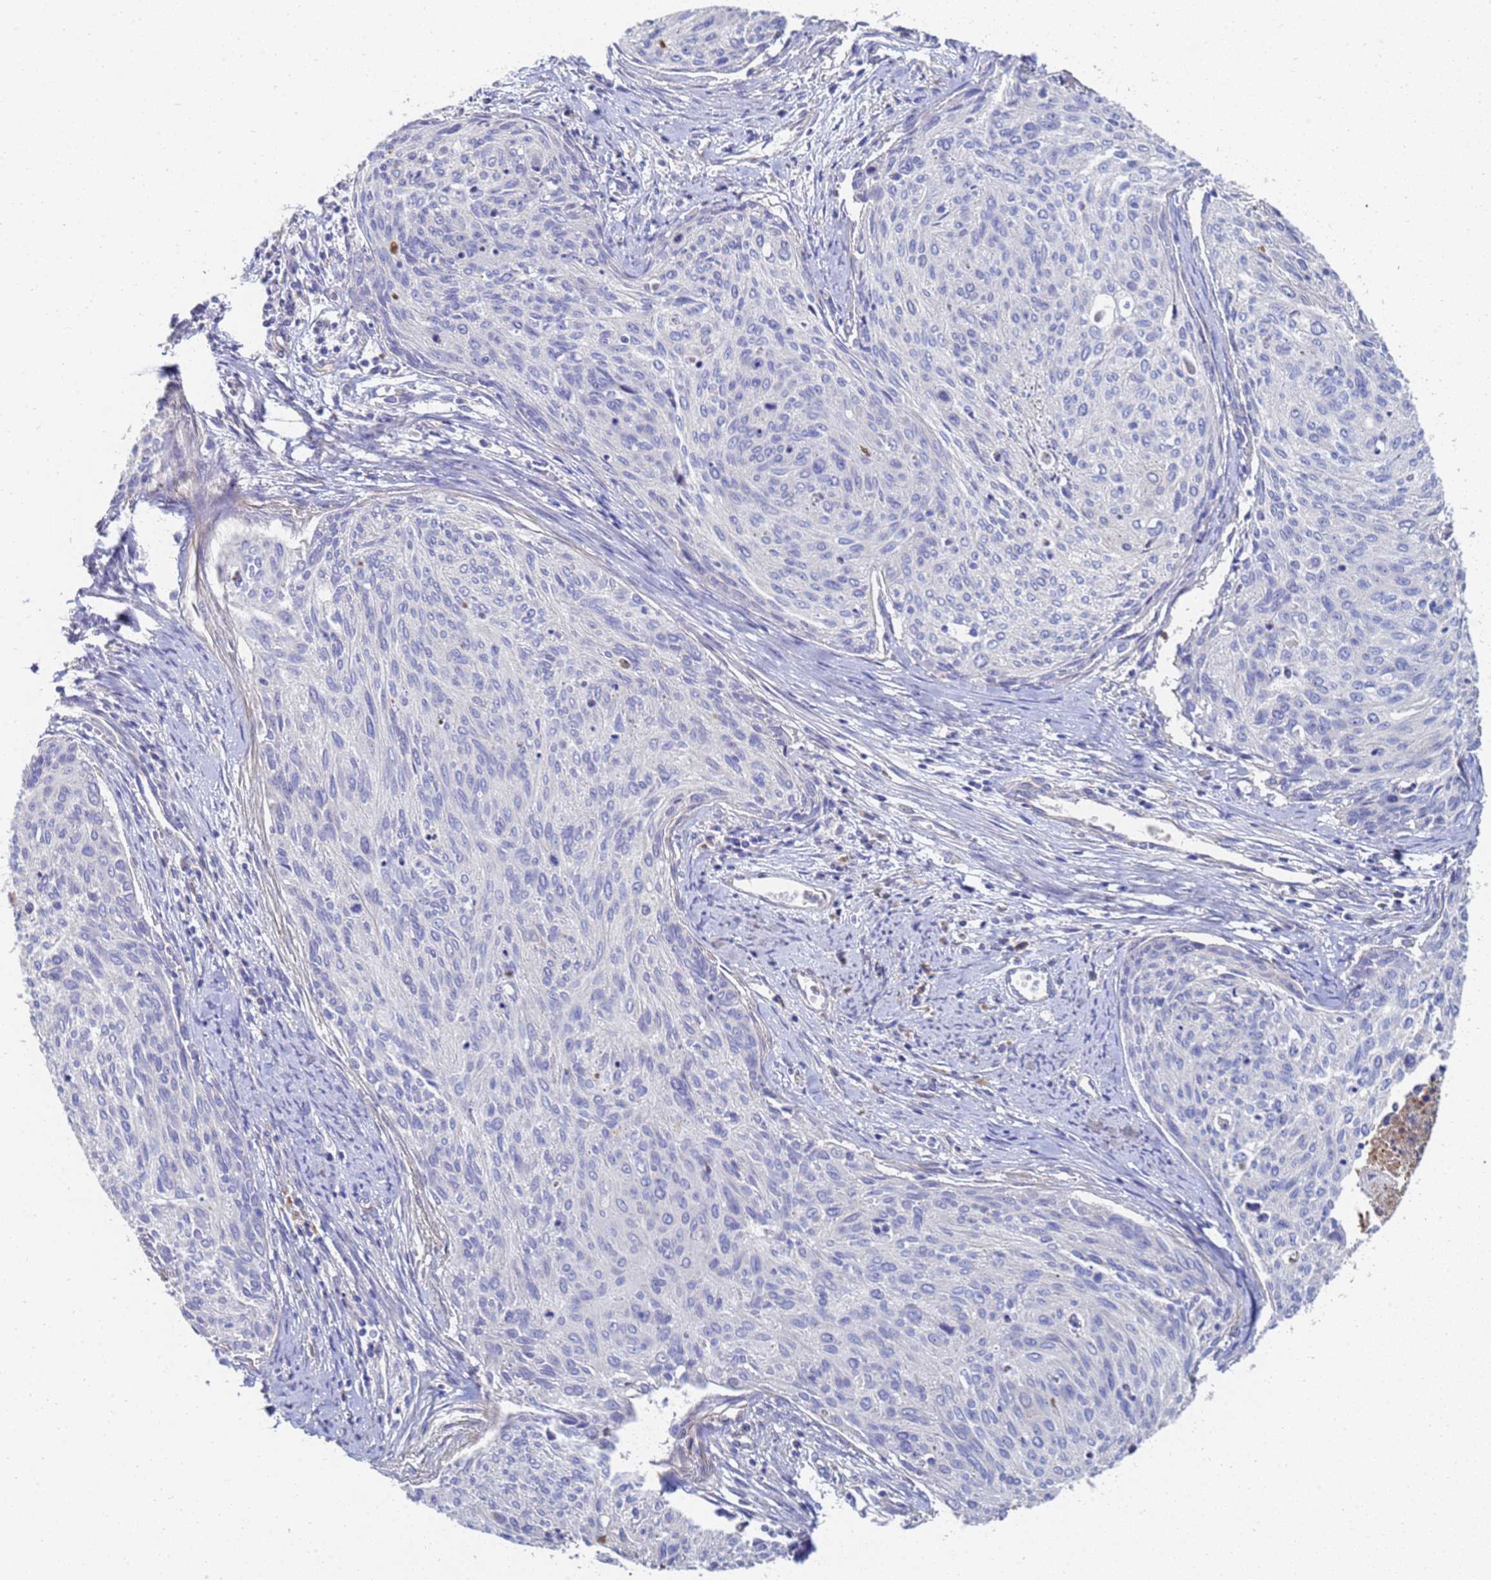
{"staining": {"intensity": "negative", "quantity": "none", "location": "none"}, "tissue": "cervical cancer", "cell_type": "Tumor cells", "image_type": "cancer", "snomed": [{"axis": "morphology", "description": "Squamous cell carcinoma, NOS"}, {"axis": "topography", "description": "Cervix"}], "caption": "High magnification brightfield microscopy of squamous cell carcinoma (cervical) stained with DAB (brown) and counterstained with hematoxylin (blue): tumor cells show no significant expression.", "gene": "LBX2", "patient": {"sex": "female", "age": 55}}